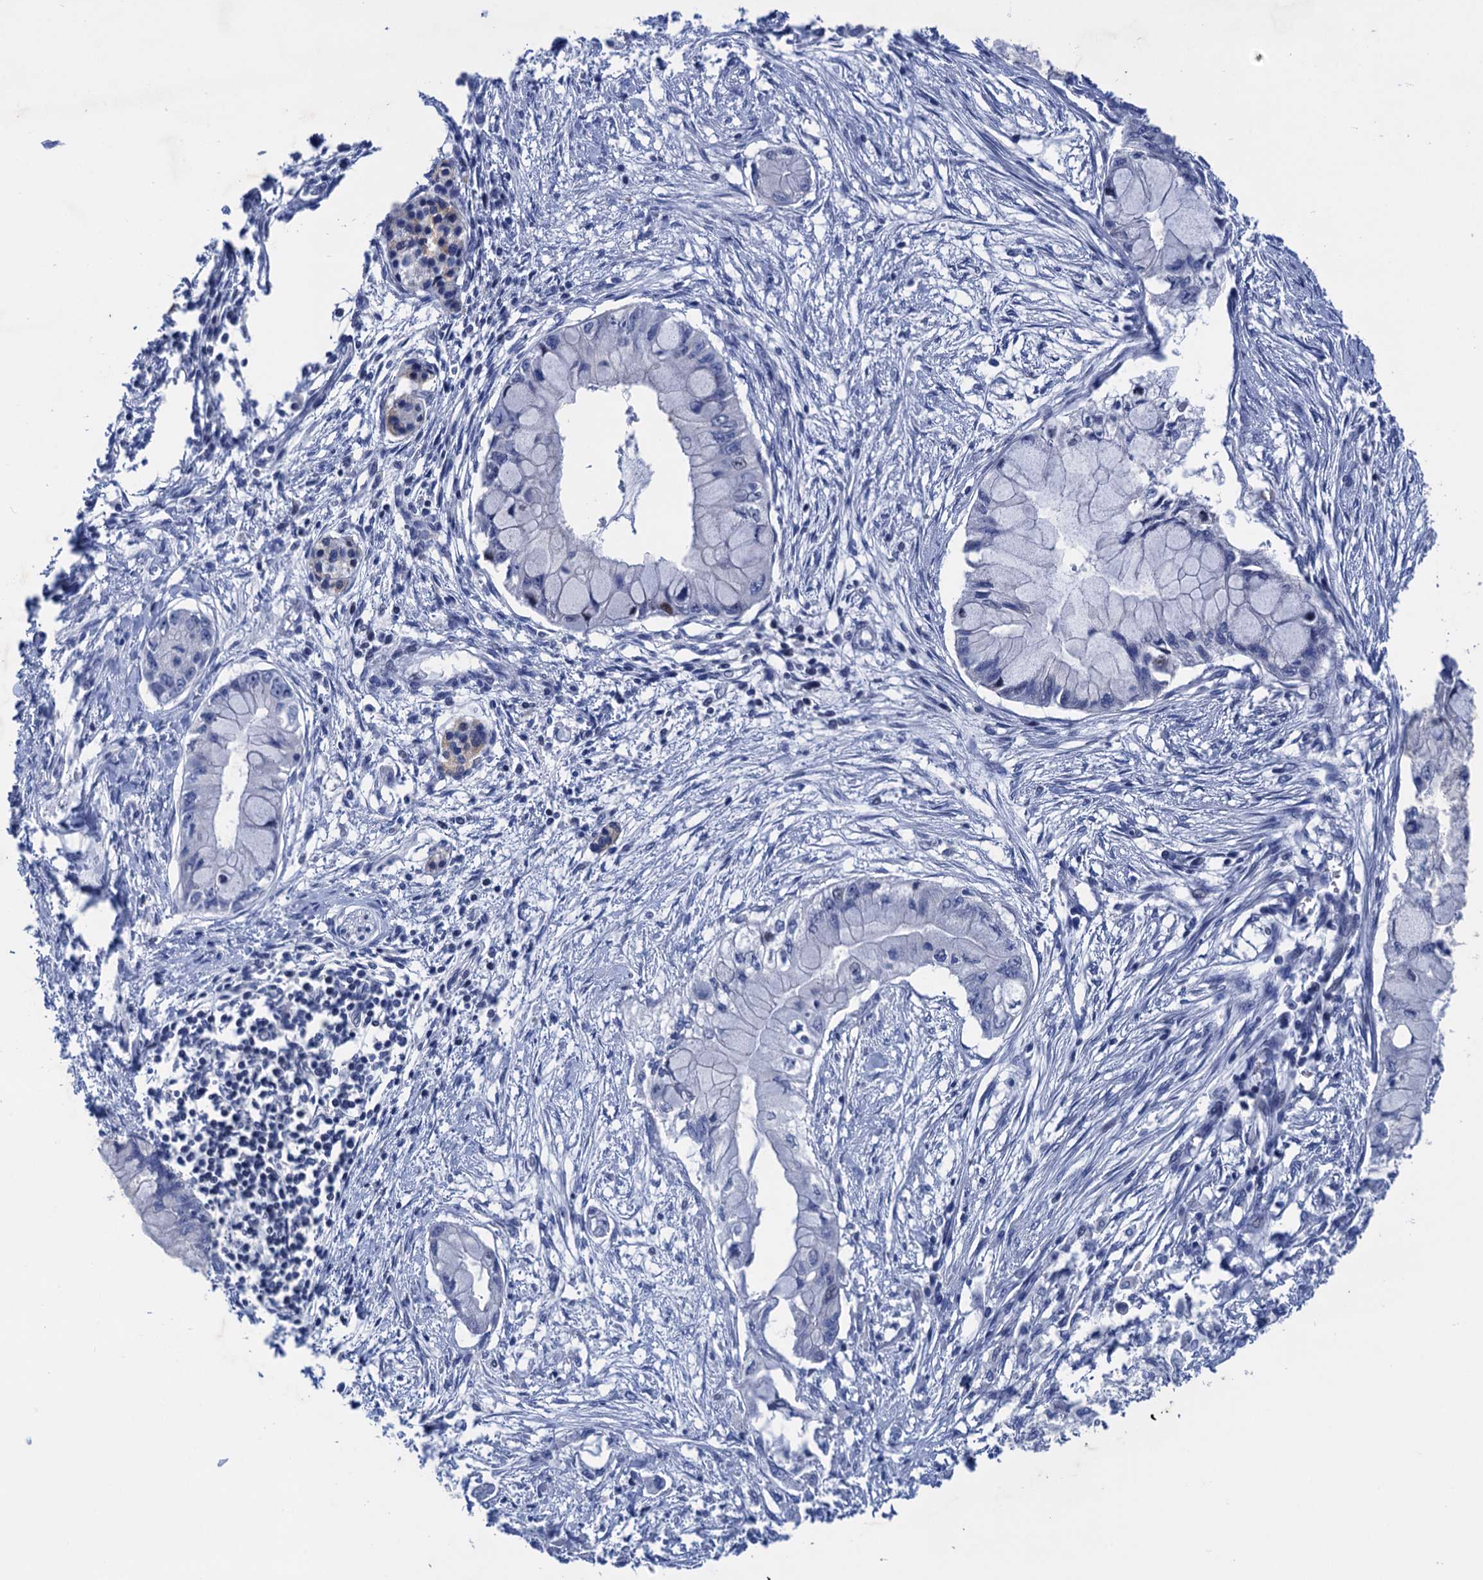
{"staining": {"intensity": "negative", "quantity": "none", "location": "none"}, "tissue": "pancreatic cancer", "cell_type": "Tumor cells", "image_type": "cancer", "snomed": [{"axis": "morphology", "description": "Adenocarcinoma, NOS"}, {"axis": "topography", "description": "Pancreas"}], "caption": "This histopathology image is of pancreatic cancer stained with immunohistochemistry to label a protein in brown with the nuclei are counter-stained blue. There is no expression in tumor cells.", "gene": "ESYT3", "patient": {"sex": "male", "age": 48}}